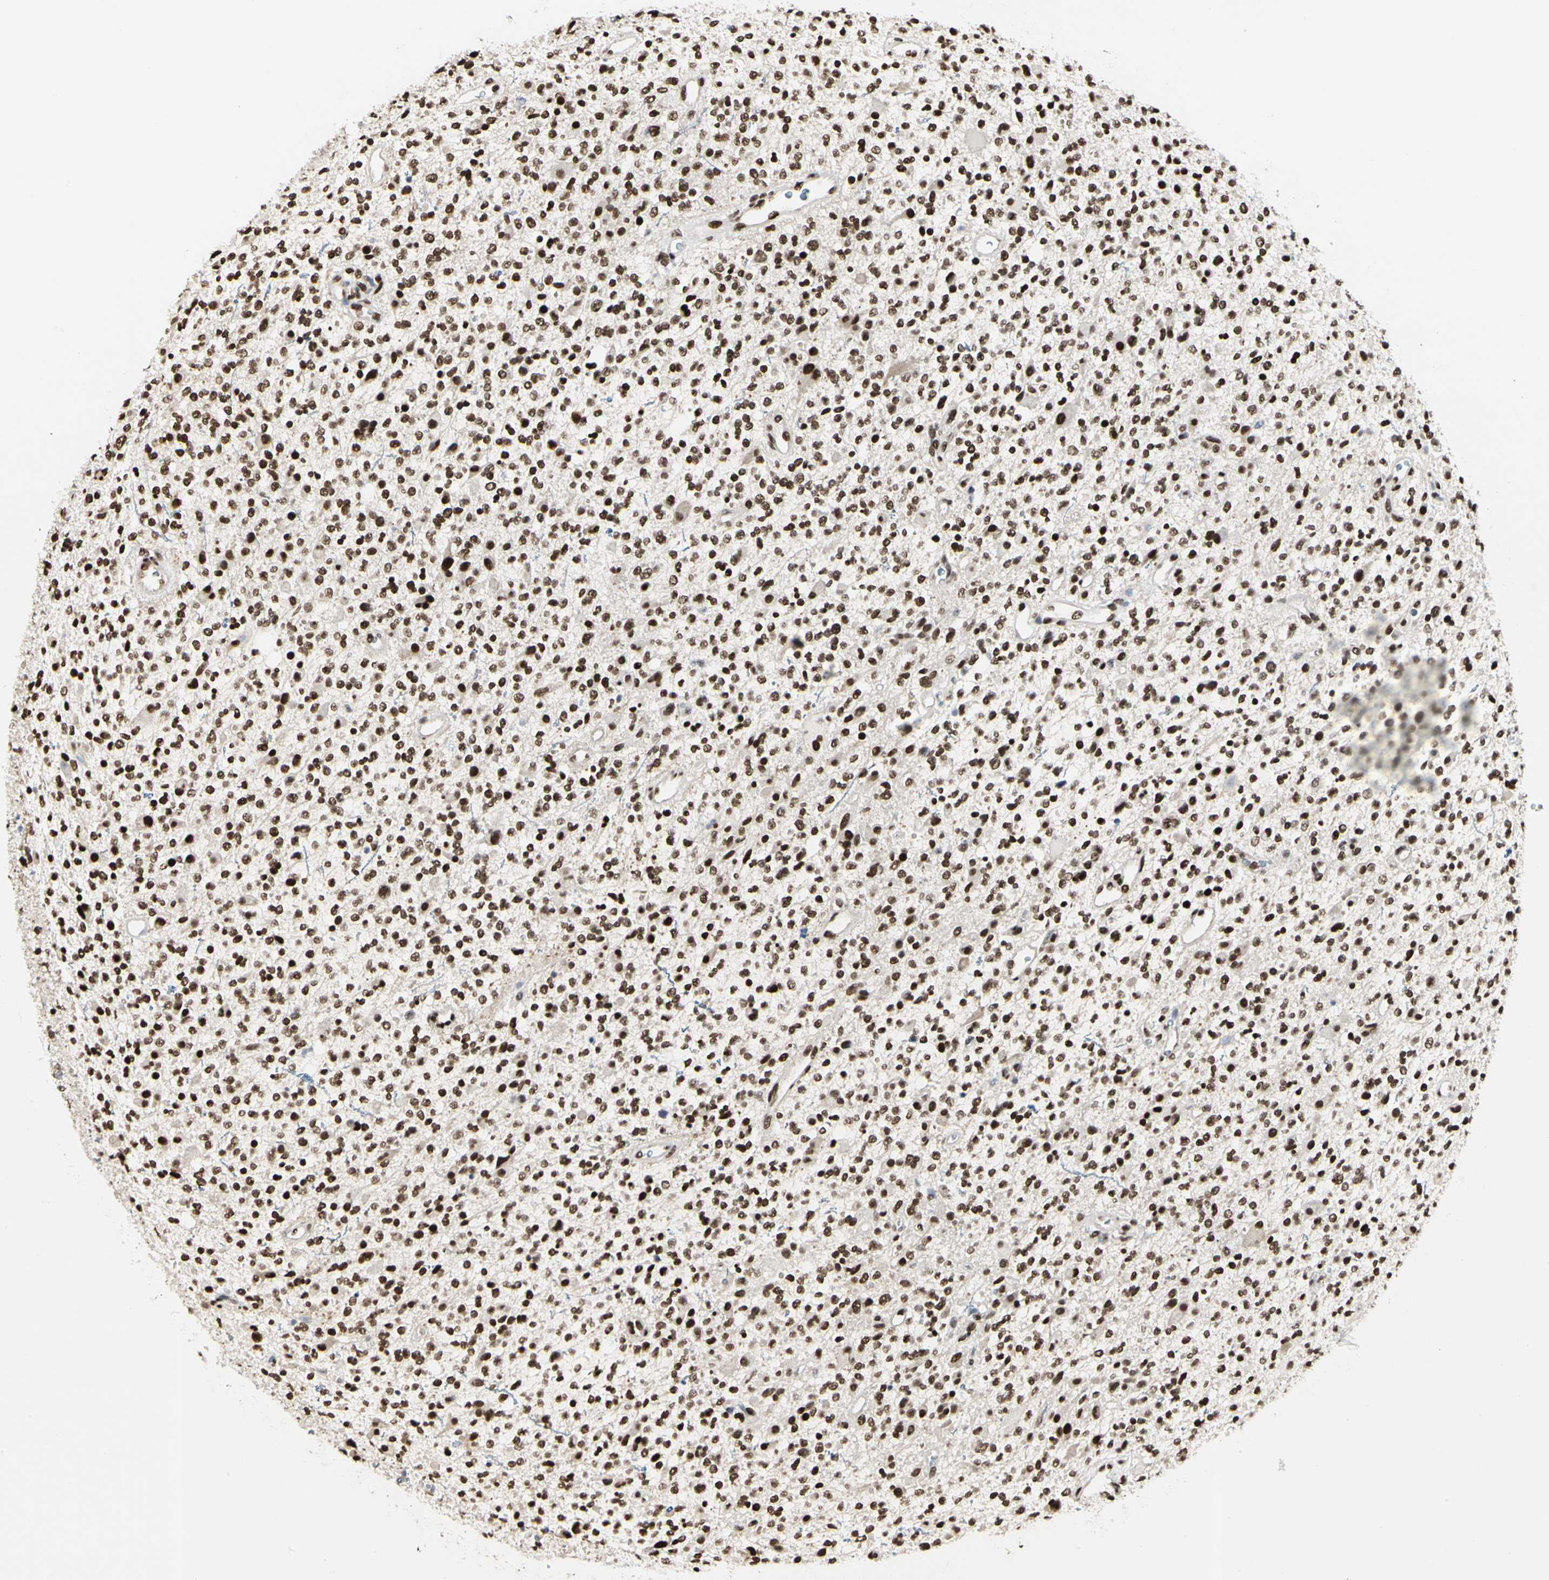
{"staining": {"intensity": "strong", "quantity": ">75%", "location": "nuclear"}, "tissue": "glioma", "cell_type": "Tumor cells", "image_type": "cancer", "snomed": [{"axis": "morphology", "description": "Glioma, malignant, High grade"}, {"axis": "topography", "description": "Brain"}], "caption": "Immunohistochemistry image of glioma stained for a protein (brown), which shows high levels of strong nuclear staining in approximately >75% of tumor cells.", "gene": "PRMT3", "patient": {"sex": "male", "age": 48}}